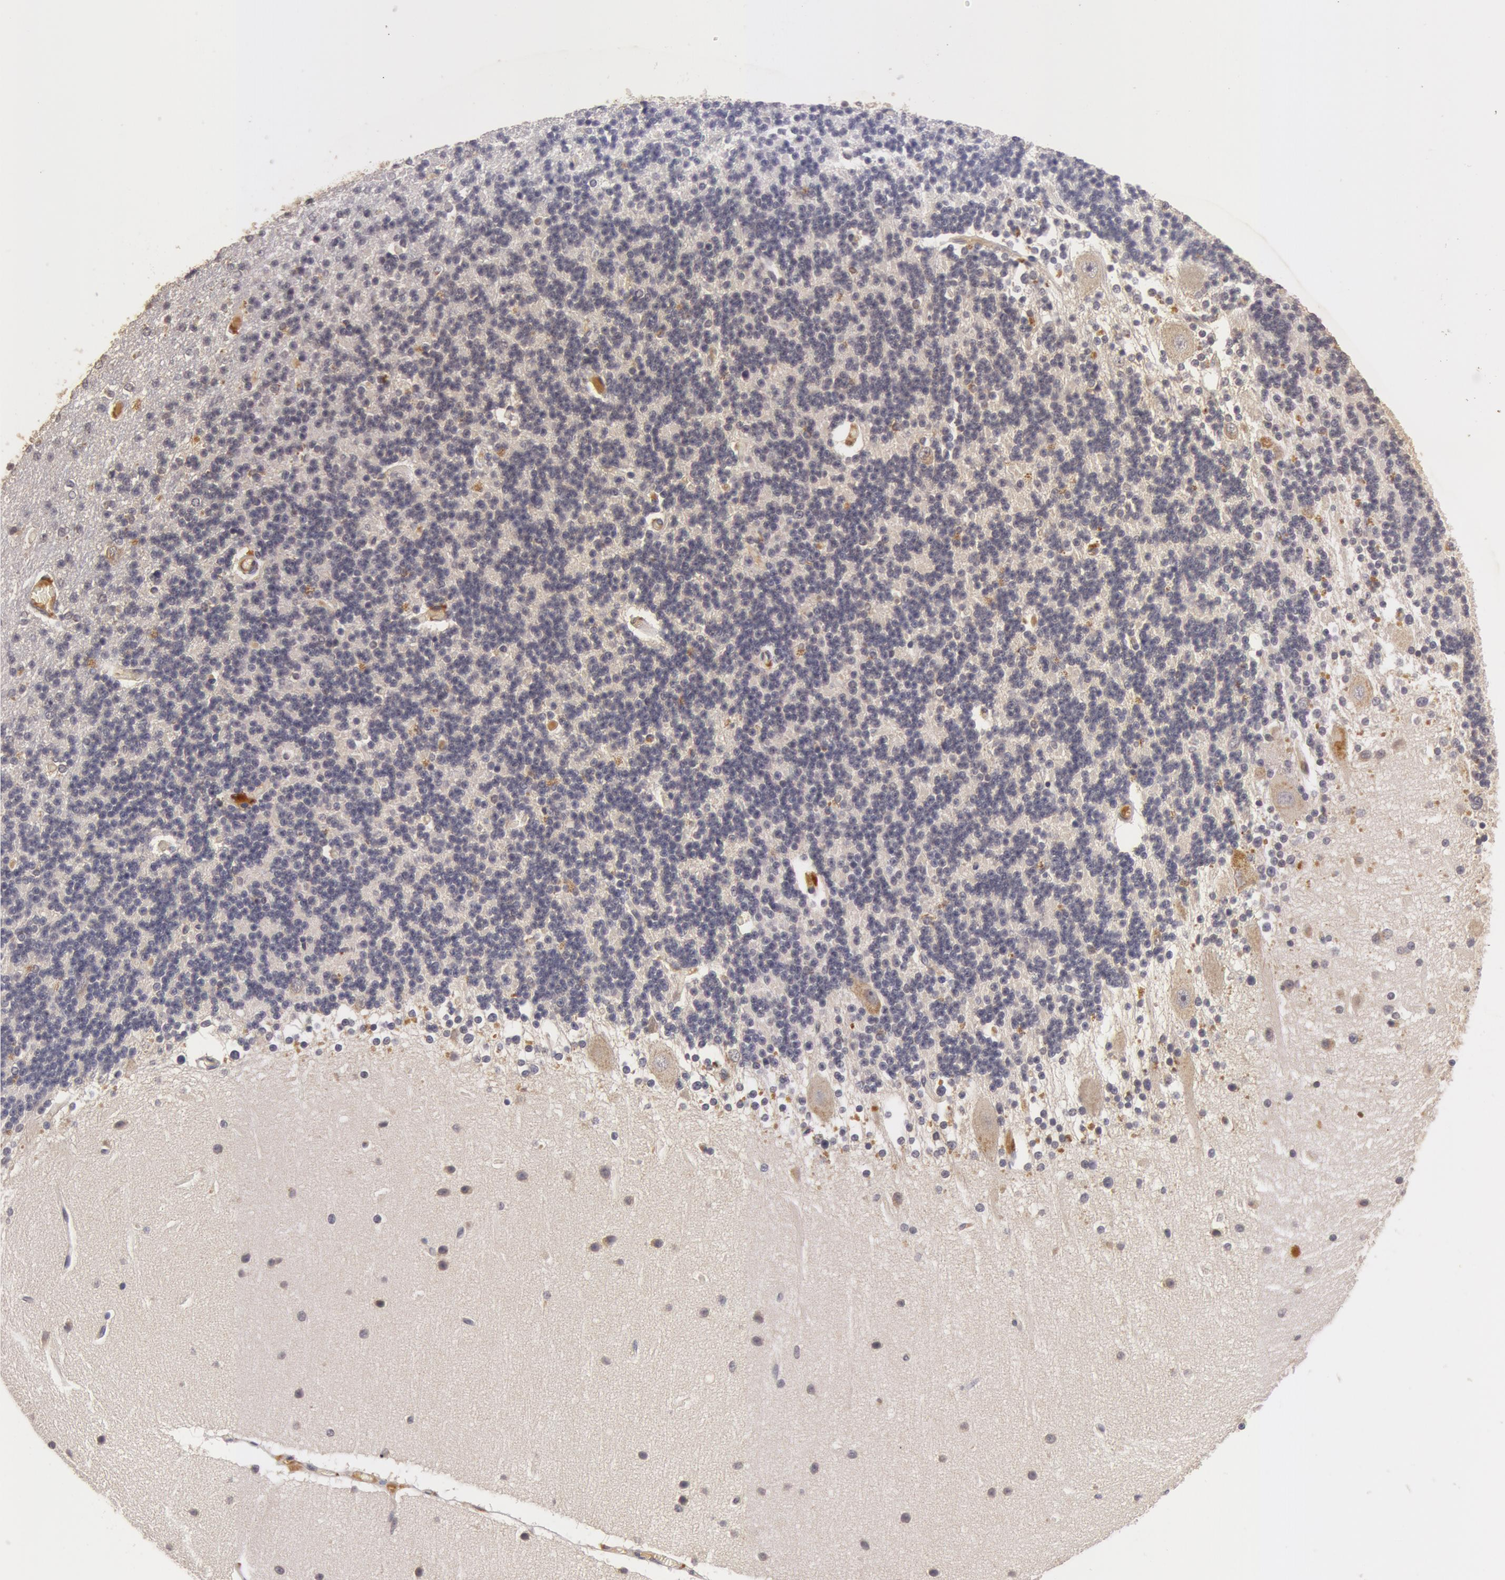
{"staining": {"intensity": "negative", "quantity": "none", "location": "none"}, "tissue": "cerebellum", "cell_type": "Cells in granular layer", "image_type": "normal", "snomed": [{"axis": "morphology", "description": "Normal tissue, NOS"}, {"axis": "topography", "description": "Cerebellum"}], "caption": "Immunohistochemistry (IHC) of benign cerebellum demonstrates no staining in cells in granular layer. (Stains: DAB immunohistochemistry (IHC) with hematoxylin counter stain, Microscopy: brightfield microscopy at high magnification).", "gene": "BCHE", "patient": {"sex": "female", "age": 54}}